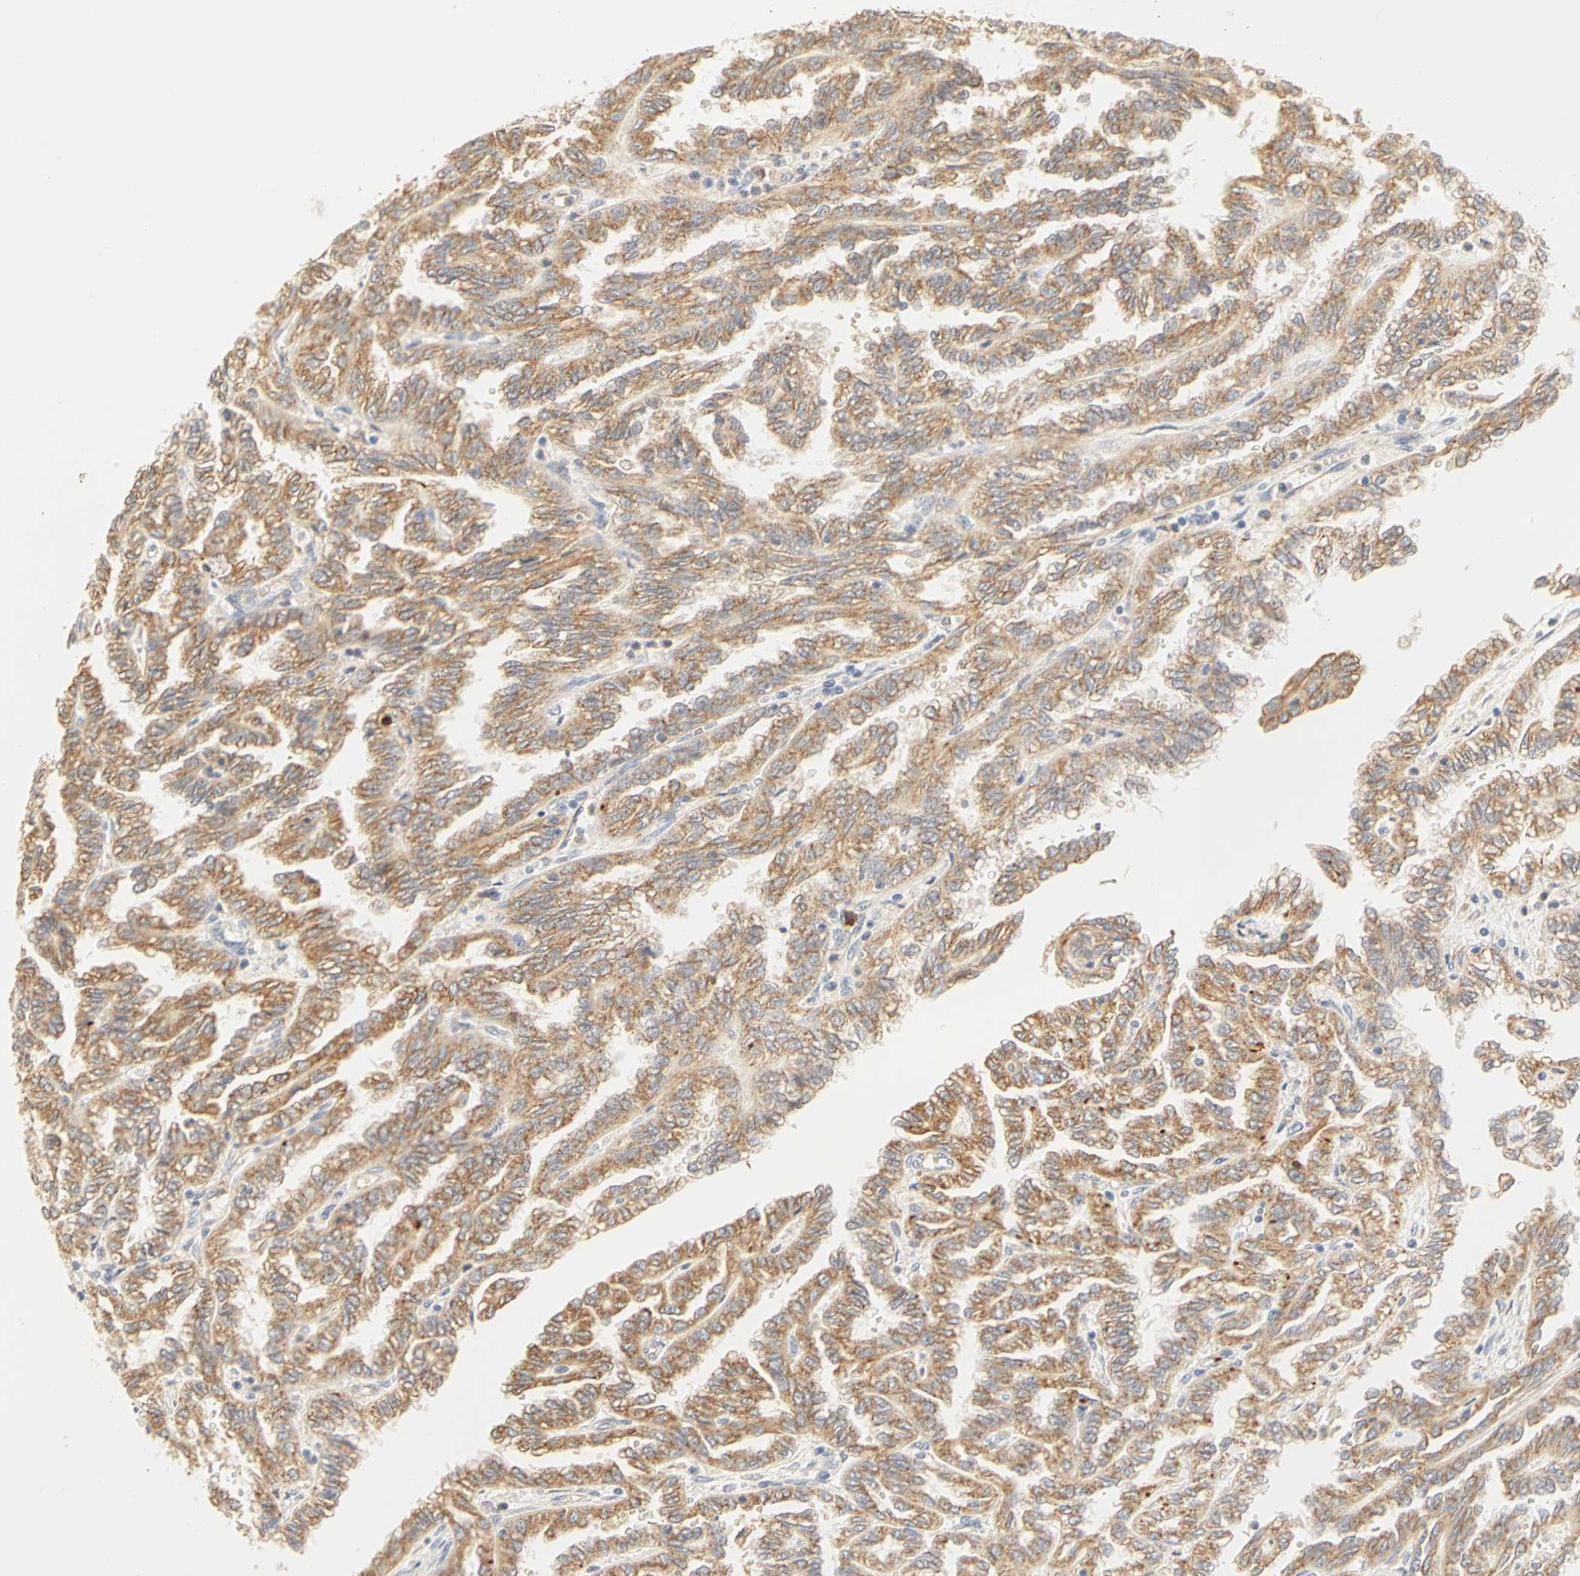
{"staining": {"intensity": "moderate", "quantity": ">75%", "location": "cytoplasmic/membranous"}, "tissue": "renal cancer", "cell_type": "Tumor cells", "image_type": "cancer", "snomed": [{"axis": "morphology", "description": "Inflammation, NOS"}, {"axis": "morphology", "description": "Adenocarcinoma, NOS"}, {"axis": "topography", "description": "Kidney"}], "caption": "Moderate cytoplasmic/membranous expression for a protein is present in about >75% of tumor cells of renal cancer (adenocarcinoma) using IHC.", "gene": "GNRH2", "patient": {"sex": "male", "age": 68}}